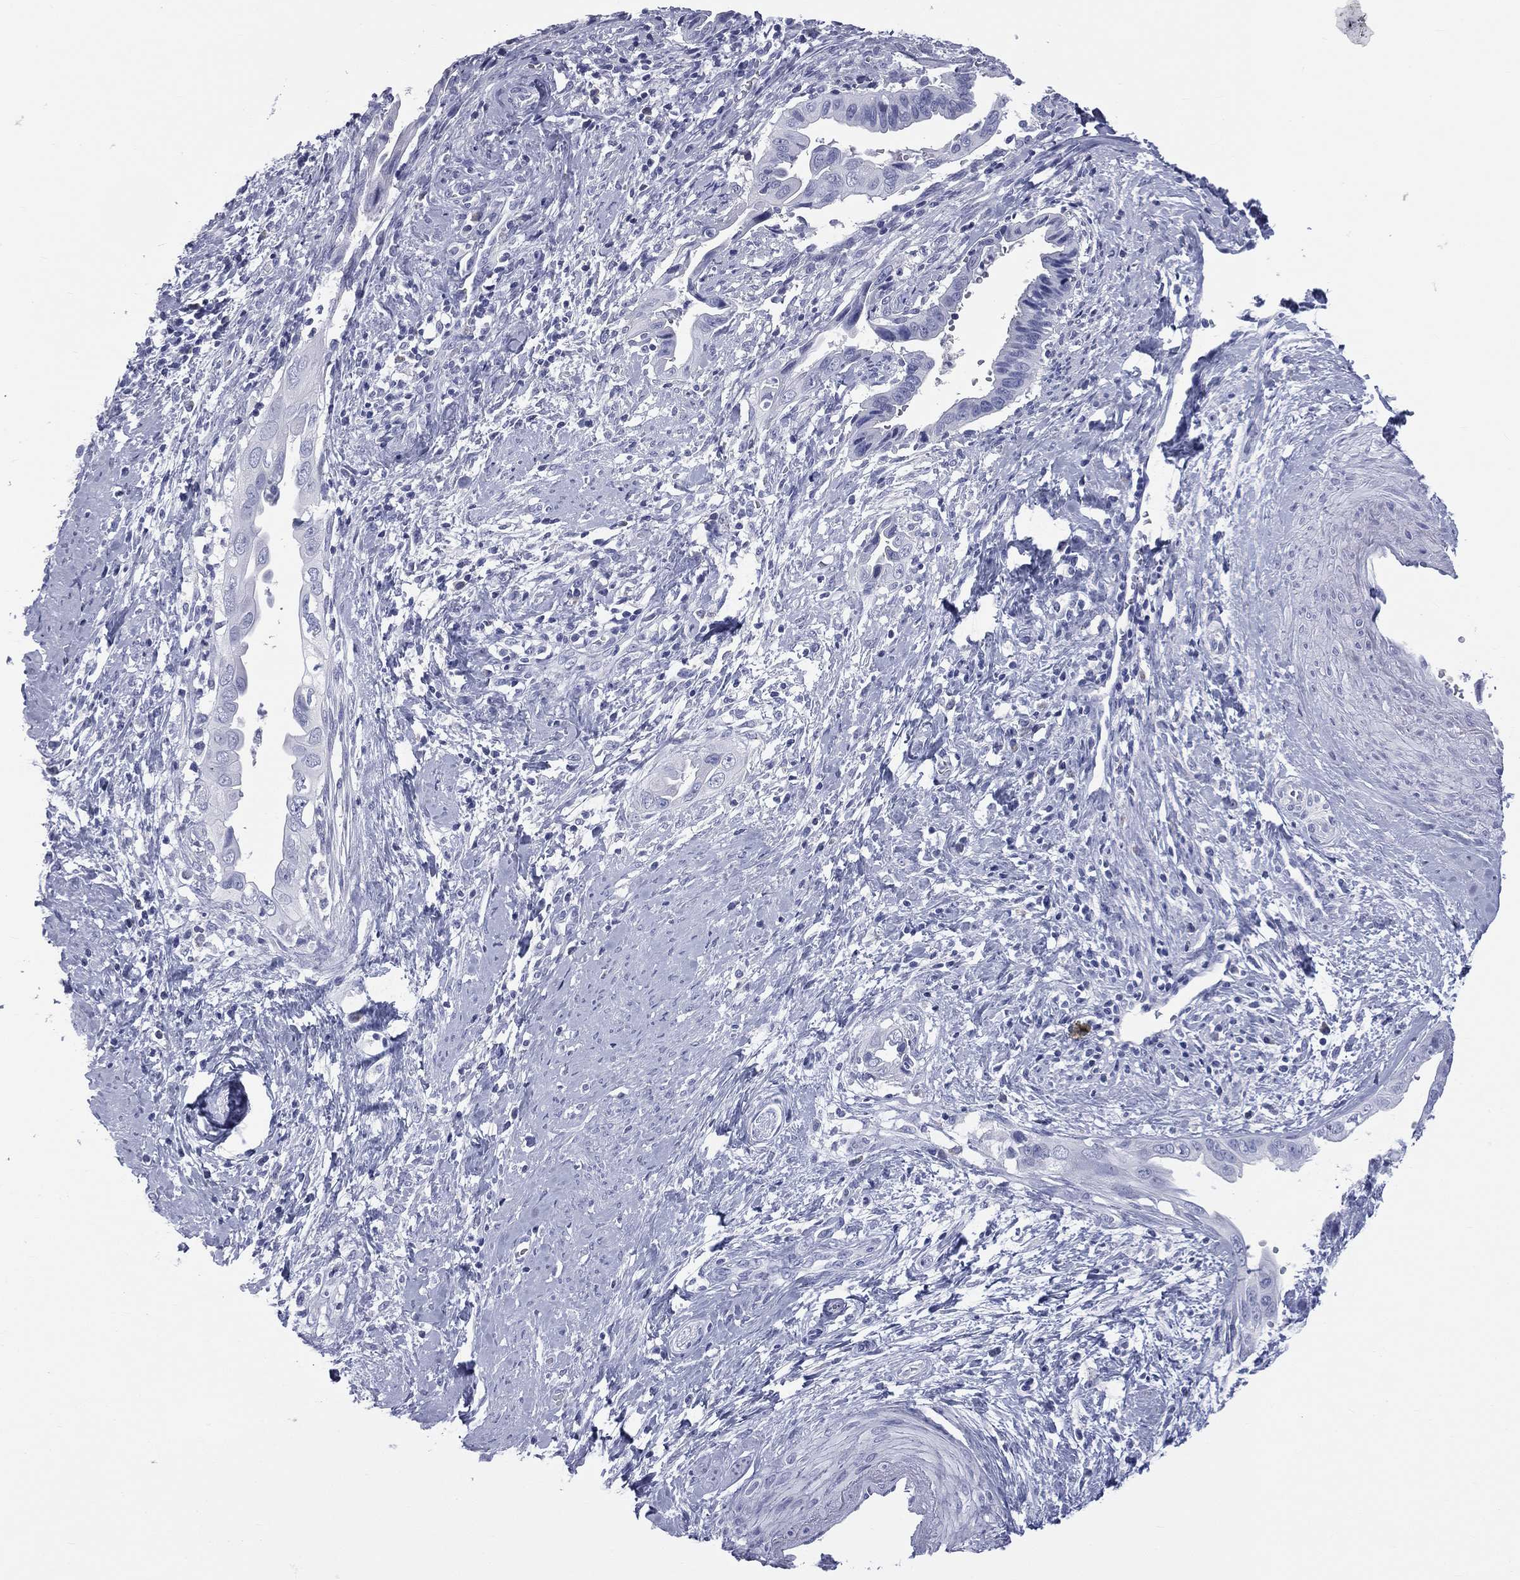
{"staining": {"intensity": "negative", "quantity": "none", "location": "none"}, "tissue": "cervical cancer", "cell_type": "Tumor cells", "image_type": "cancer", "snomed": [{"axis": "morphology", "description": "Adenocarcinoma, NOS"}, {"axis": "topography", "description": "Cervix"}], "caption": "An image of adenocarcinoma (cervical) stained for a protein displays no brown staining in tumor cells.", "gene": "MLN", "patient": {"sex": "female", "age": 42}}